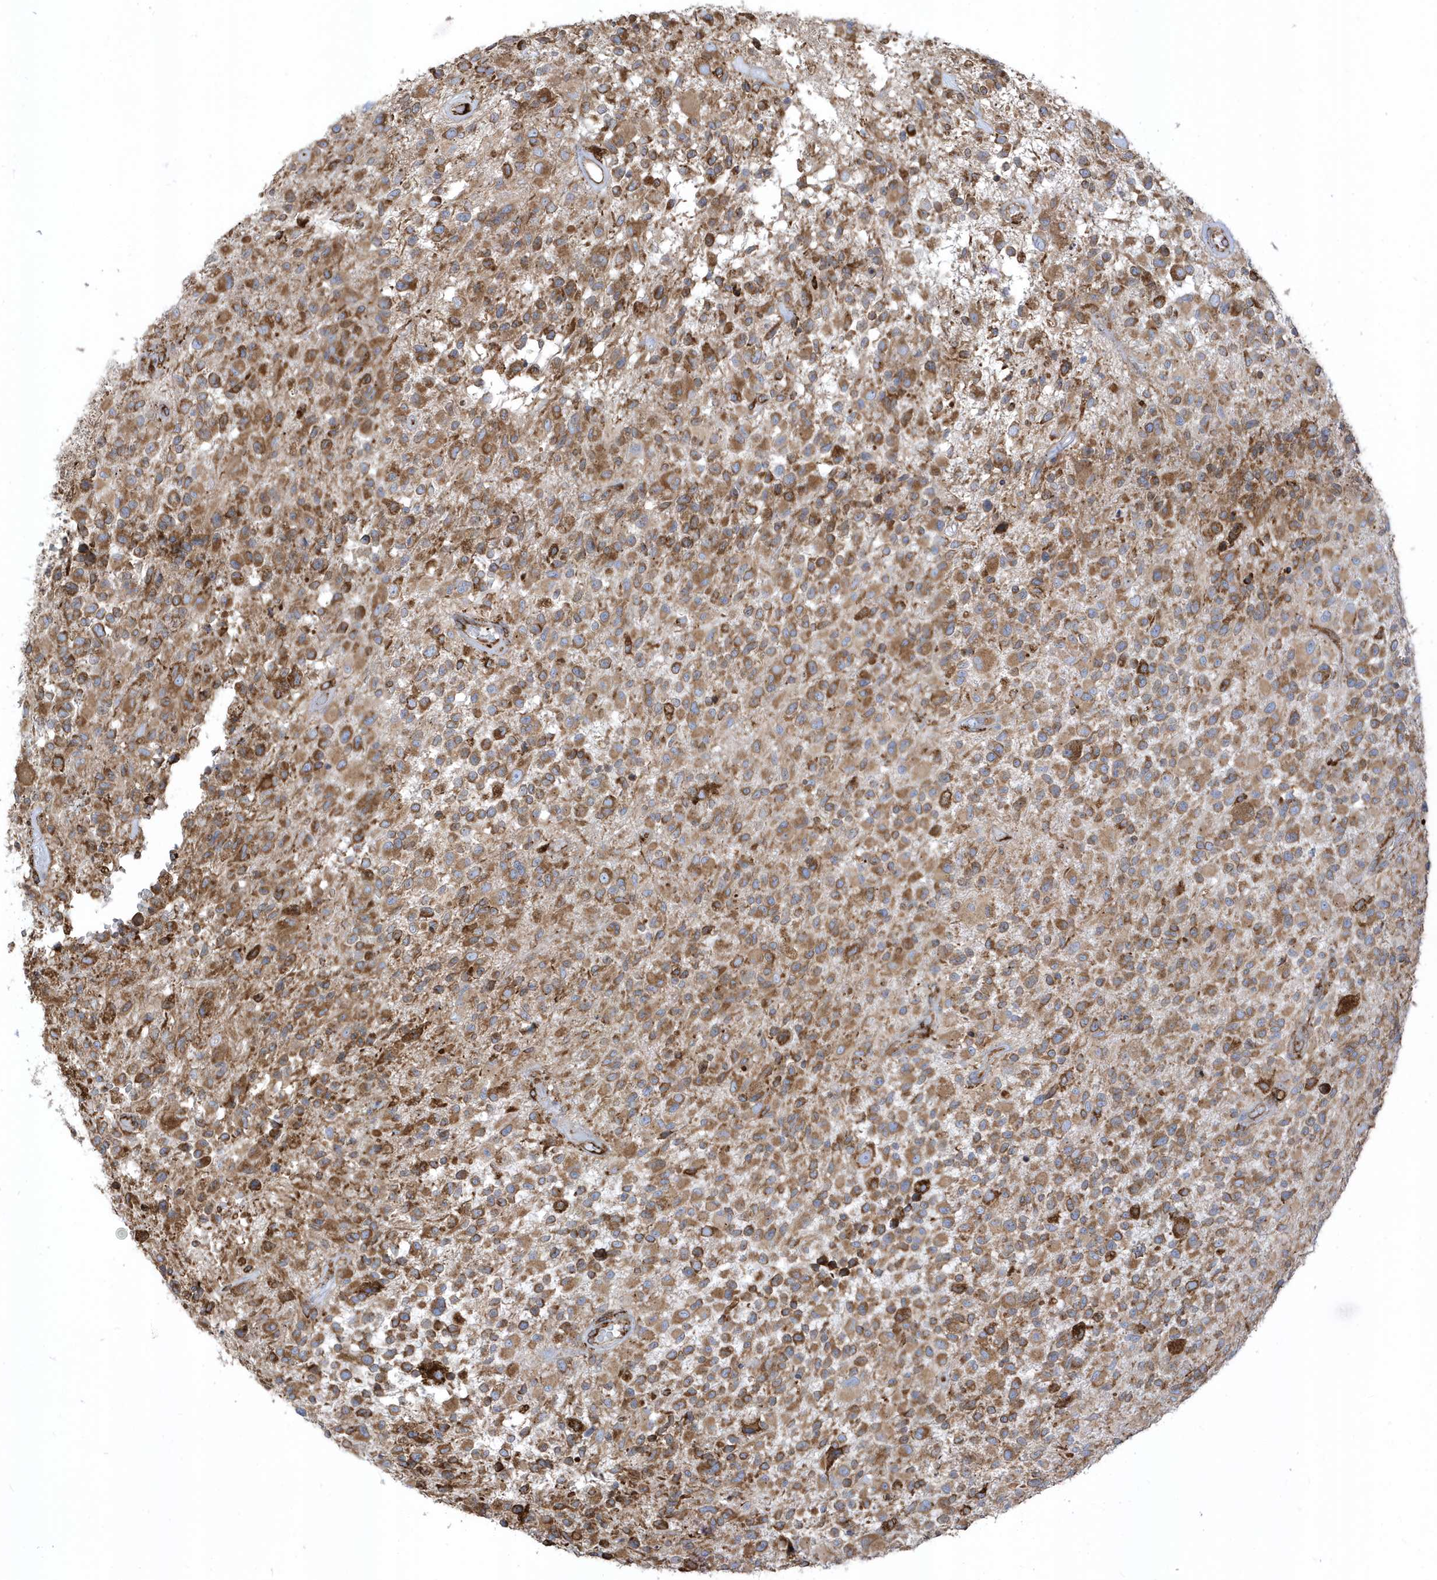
{"staining": {"intensity": "moderate", "quantity": ">75%", "location": "cytoplasmic/membranous"}, "tissue": "glioma", "cell_type": "Tumor cells", "image_type": "cancer", "snomed": [{"axis": "morphology", "description": "Glioma, malignant, High grade"}, {"axis": "morphology", "description": "Glioblastoma, NOS"}, {"axis": "topography", "description": "Brain"}], "caption": "A histopathology image showing moderate cytoplasmic/membranous positivity in approximately >75% of tumor cells in malignant high-grade glioma, as visualized by brown immunohistochemical staining.", "gene": "PDIA6", "patient": {"sex": "male", "age": 60}}